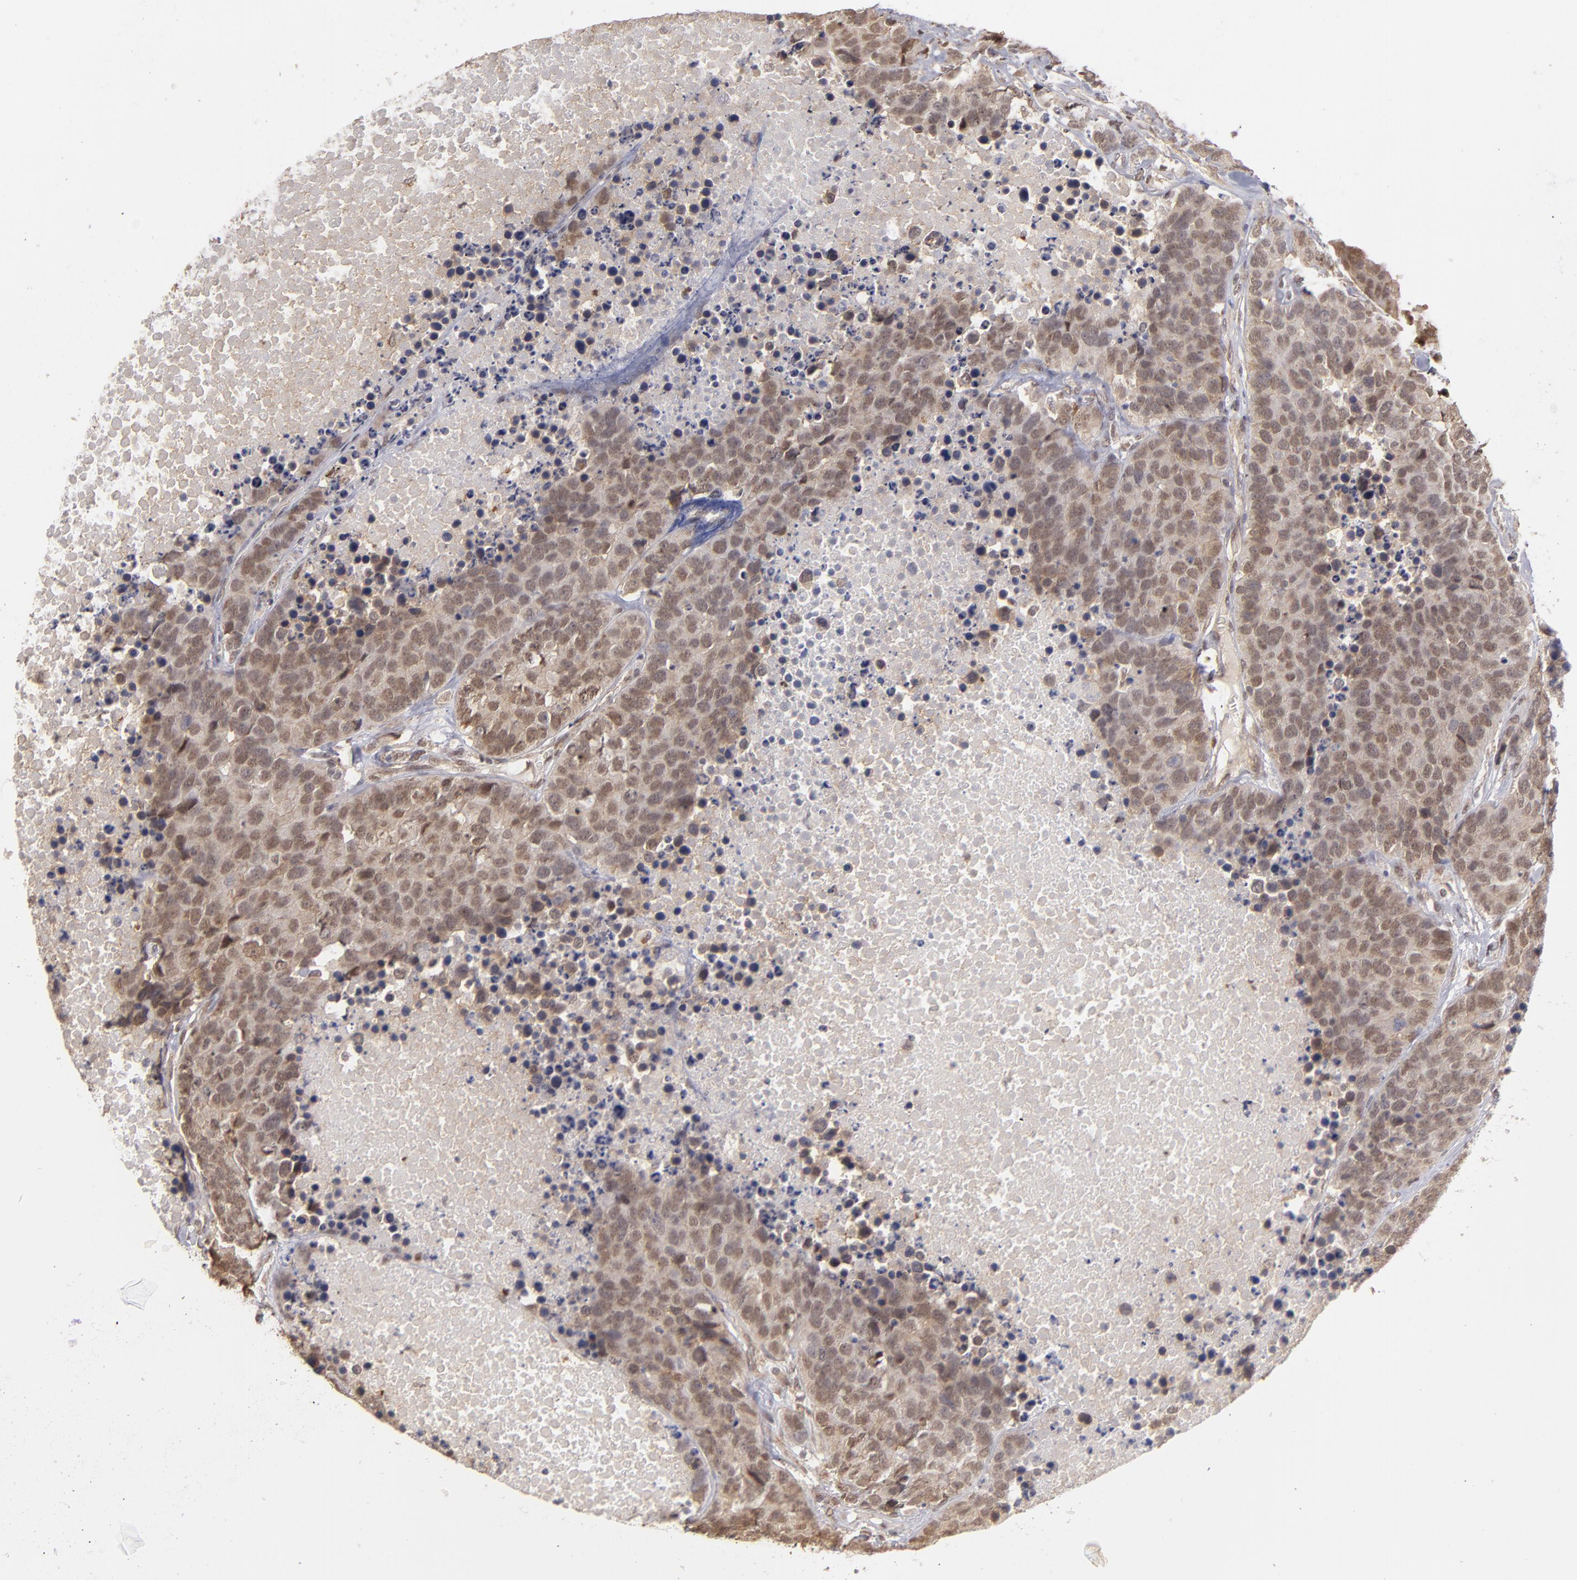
{"staining": {"intensity": "moderate", "quantity": ">75%", "location": "cytoplasmic/membranous,nuclear"}, "tissue": "carcinoid", "cell_type": "Tumor cells", "image_type": "cancer", "snomed": [{"axis": "morphology", "description": "Carcinoid, malignant, NOS"}, {"axis": "topography", "description": "Lung"}], "caption": "Carcinoid stained with DAB (3,3'-diaminobenzidine) immunohistochemistry (IHC) displays medium levels of moderate cytoplasmic/membranous and nuclear positivity in about >75% of tumor cells. (DAB (3,3'-diaminobenzidine) = brown stain, brightfield microscopy at high magnification).", "gene": "NFE2", "patient": {"sex": "male", "age": 60}}